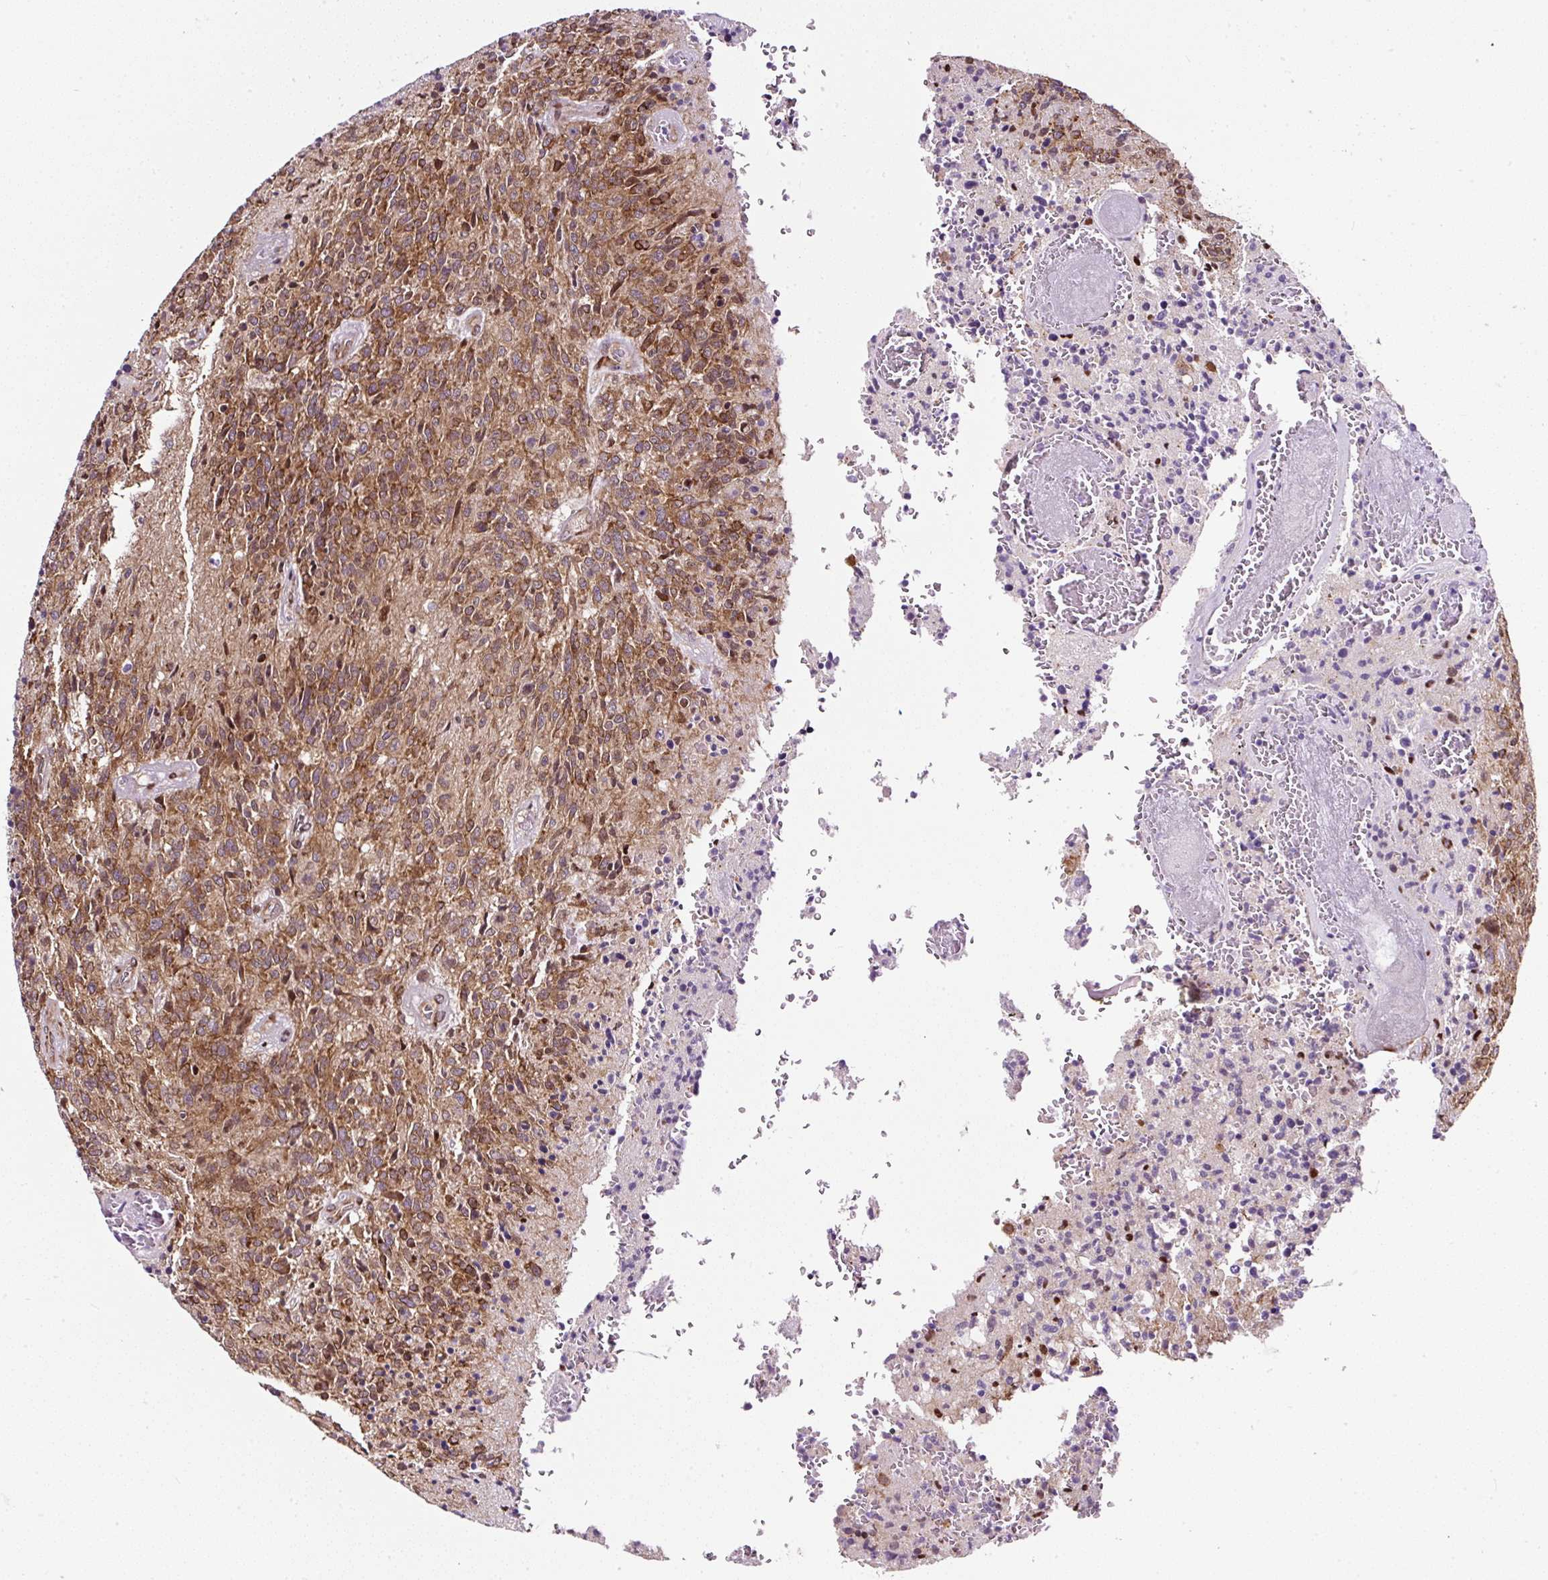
{"staining": {"intensity": "moderate", "quantity": ">75%", "location": "cytoplasmic/membranous"}, "tissue": "glioma", "cell_type": "Tumor cells", "image_type": "cancer", "snomed": [{"axis": "morphology", "description": "Glioma, malignant, High grade"}, {"axis": "topography", "description": "Brain"}], "caption": "A medium amount of moderate cytoplasmic/membranous expression is present in about >75% of tumor cells in glioma tissue.", "gene": "KDM4E", "patient": {"sex": "male", "age": 36}}